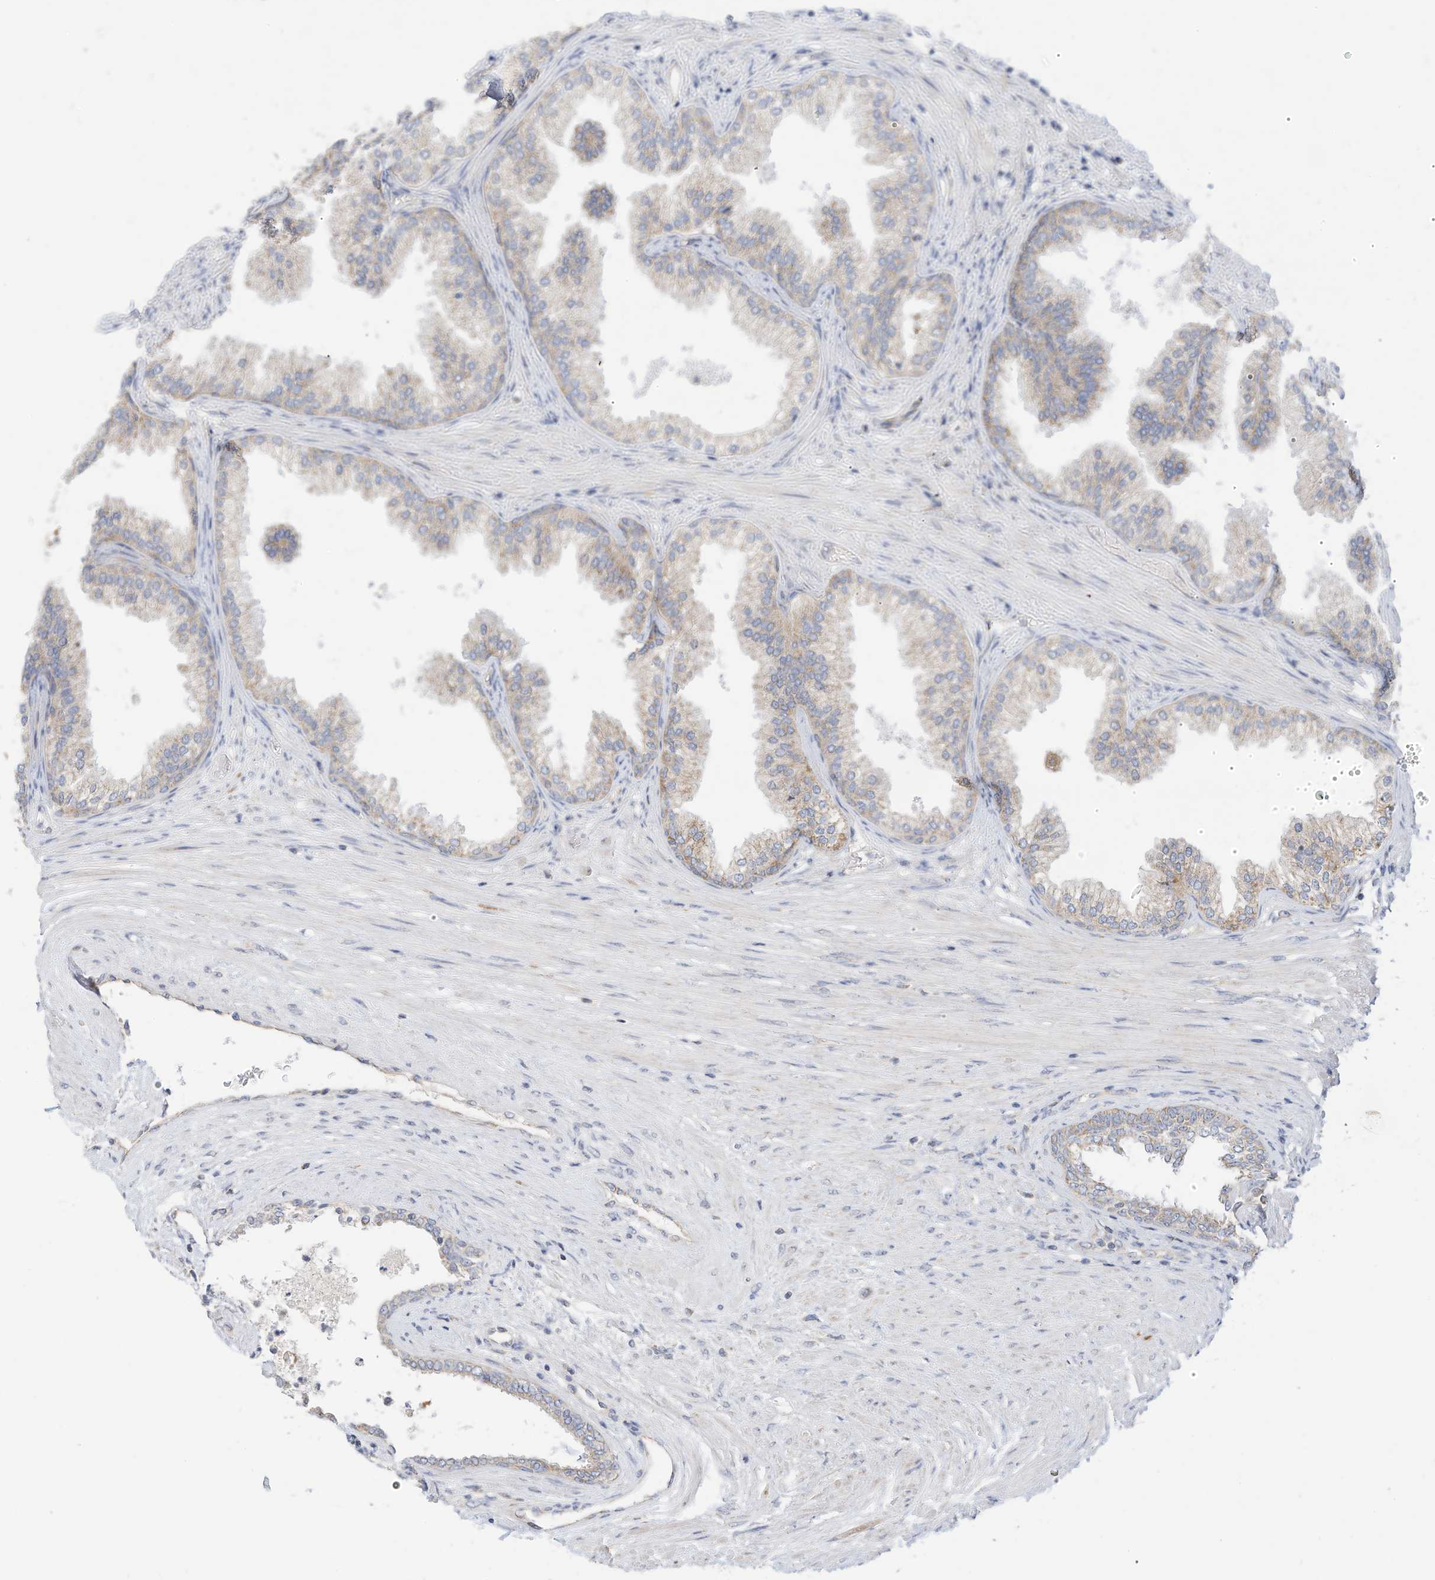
{"staining": {"intensity": "weak", "quantity": "25%-75%", "location": "cytoplasmic/membranous"}, "tissue": "prostate", "cell_type": "Glandular cells", "image_type": "normal", "snomed": [{"axis": "morphology", "description": "Normal tissue, NOS"}, {"axis": "topography", "description": "Prostate"}], "caption": "Approximately 25%-75% of glandular cells in unremarkable prostate show weak cytoplasmic/membranous protein positivity as visualized by brown immunohistochemical staining.", "gene": "RHOH", "patient": {"sex": "male", "age": 76}}